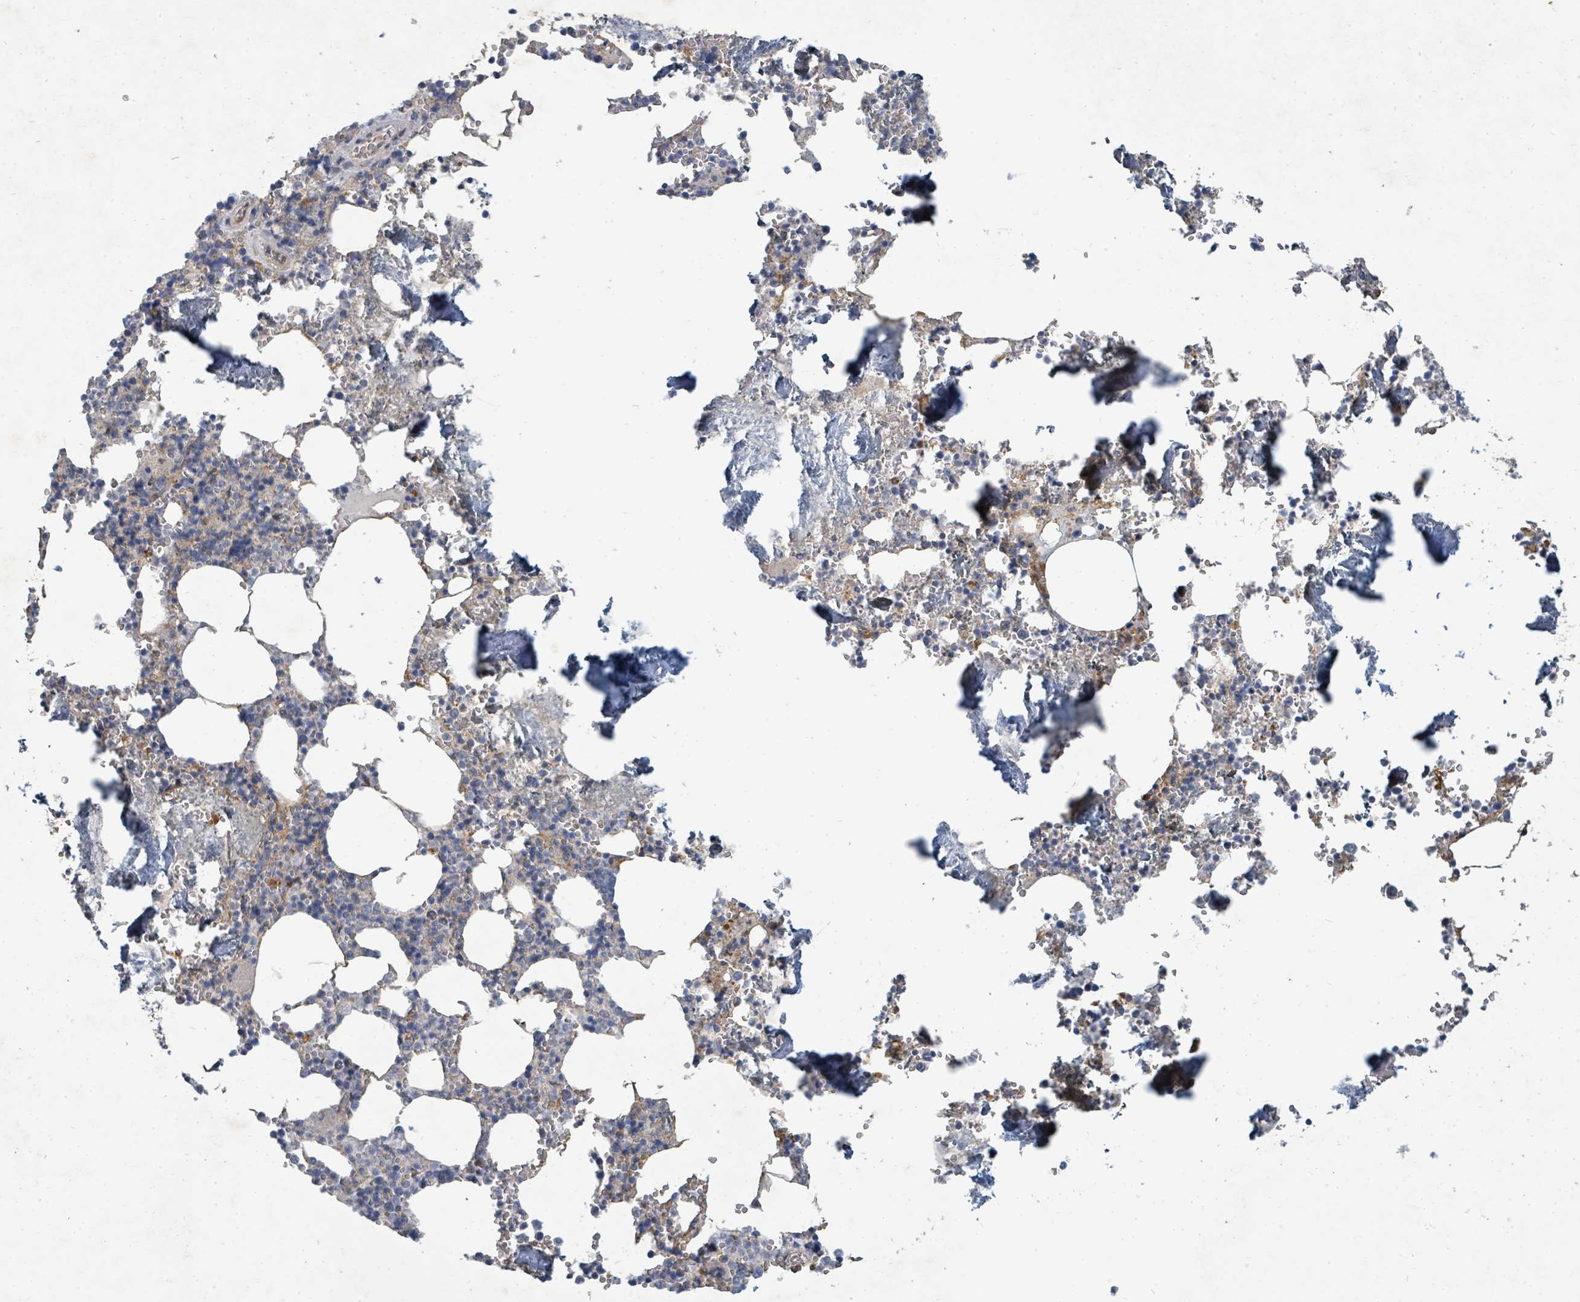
{"staining": {"intensity": "negative", "quantity": "none", "location": "none"}, "tissue": "bone marrow", "cell_type": "Hematopoietic cells", "image_type": "normal", "snomed": [{"axis": "morphology", "description": "Normal tissue, NOS"}, {"axis": "topography", "description": "Bone marrow"}], "caption": "Hematopoietic cells are negative for brown protein staining in unremarkable bone marrow. (Brightfield microscopy of DAB immunohistochemistry (IHC) at high magnification).", "gene": "IFIT1", "patient": {"sex": "male", "age": 54}}